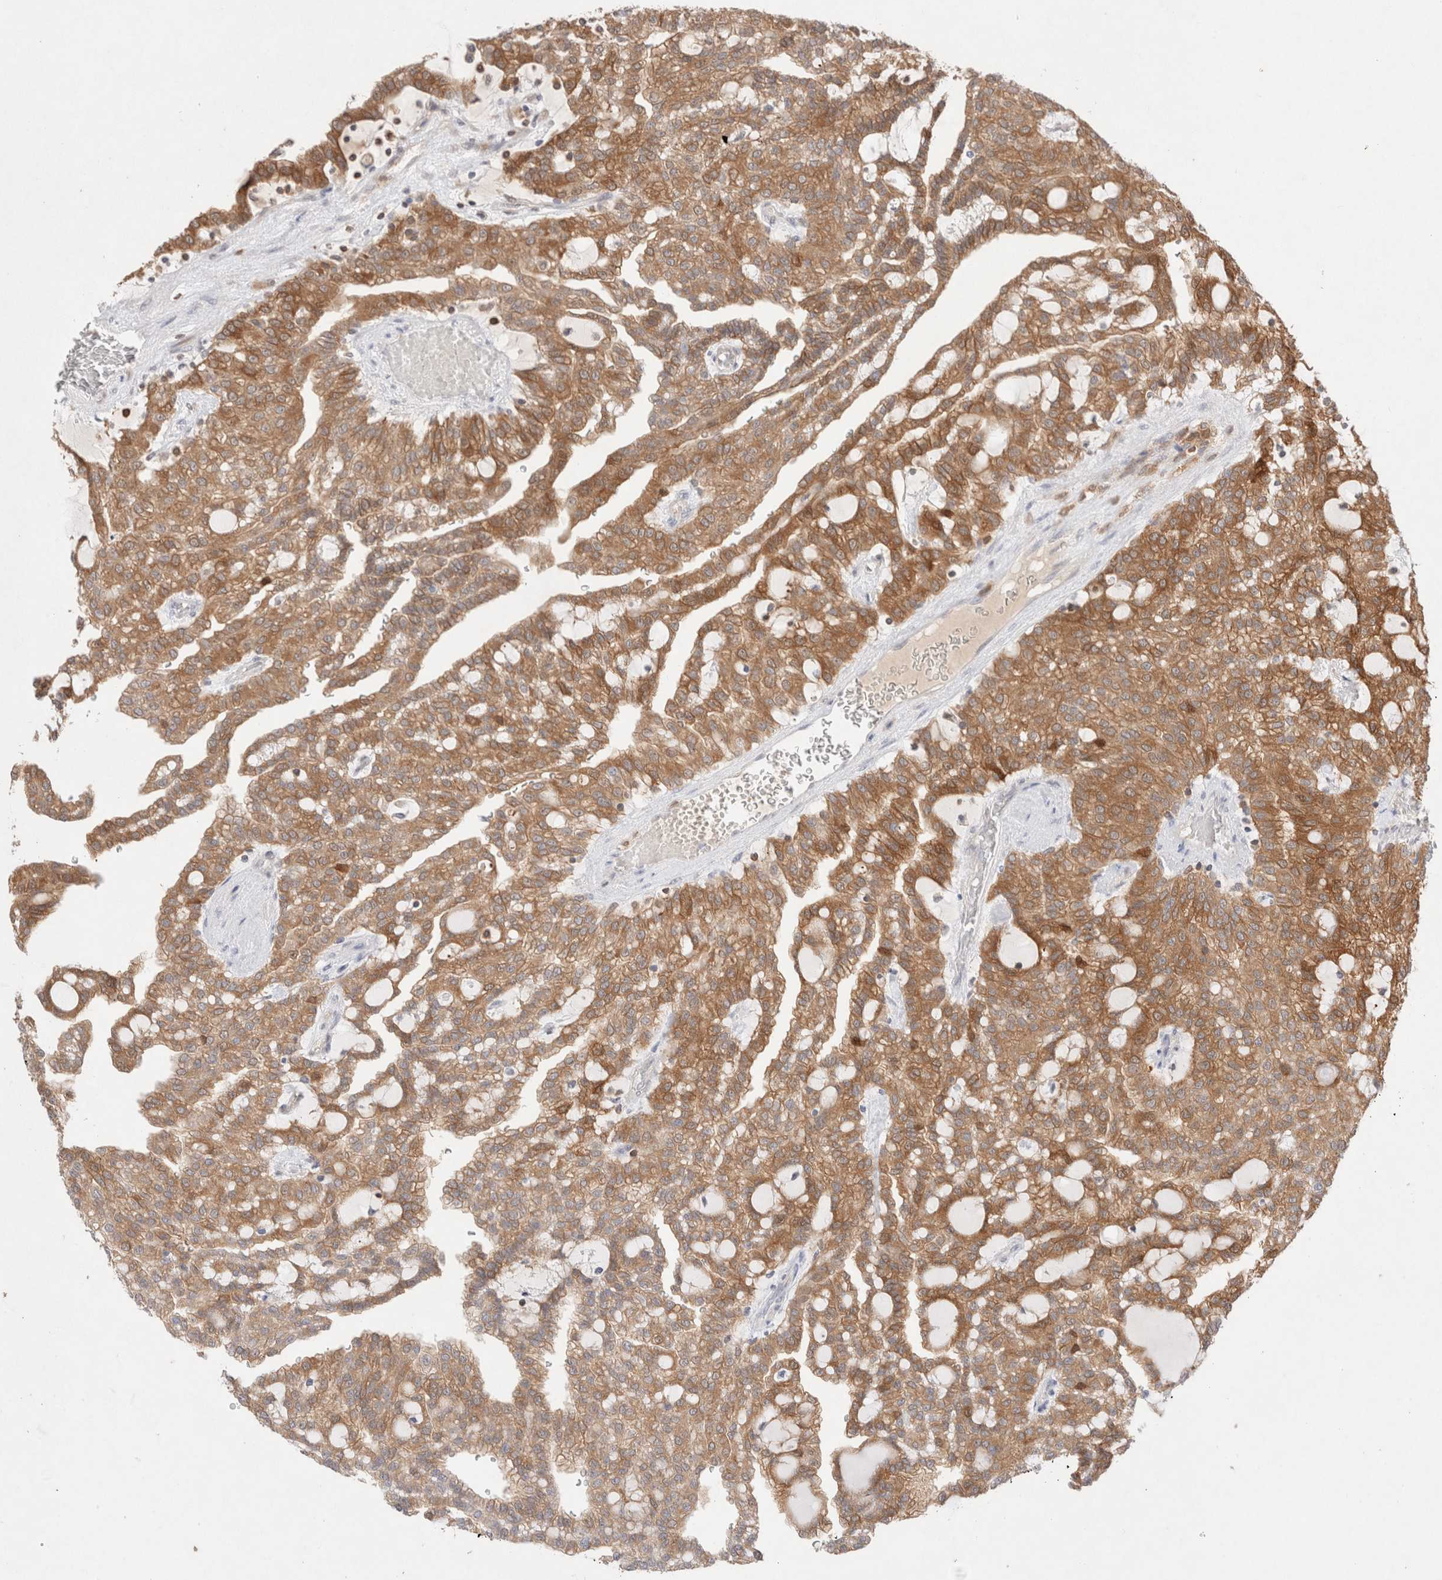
{"staining": {"intensity": "moderate", "quantity": ">75%", "location": "cytoplasmic/membranous"}, "tissue": "renal cancer", "cell_type": "Tumor cells", "image_type": "cancer", "snomed": [{"axis": "morphology", "description": "Adenocarcinoma, NOS"}, {"axis": "topography", "description": "Kidney"}], "caption": "An image showing moderate cytoplasmic/membranous positivity in approximately >75% of tumor cells in renal cancer, as visualized by brown immunohistochemical staining.", "gene": "STARD10", "patient": {"sex": "male", "age": 63}}